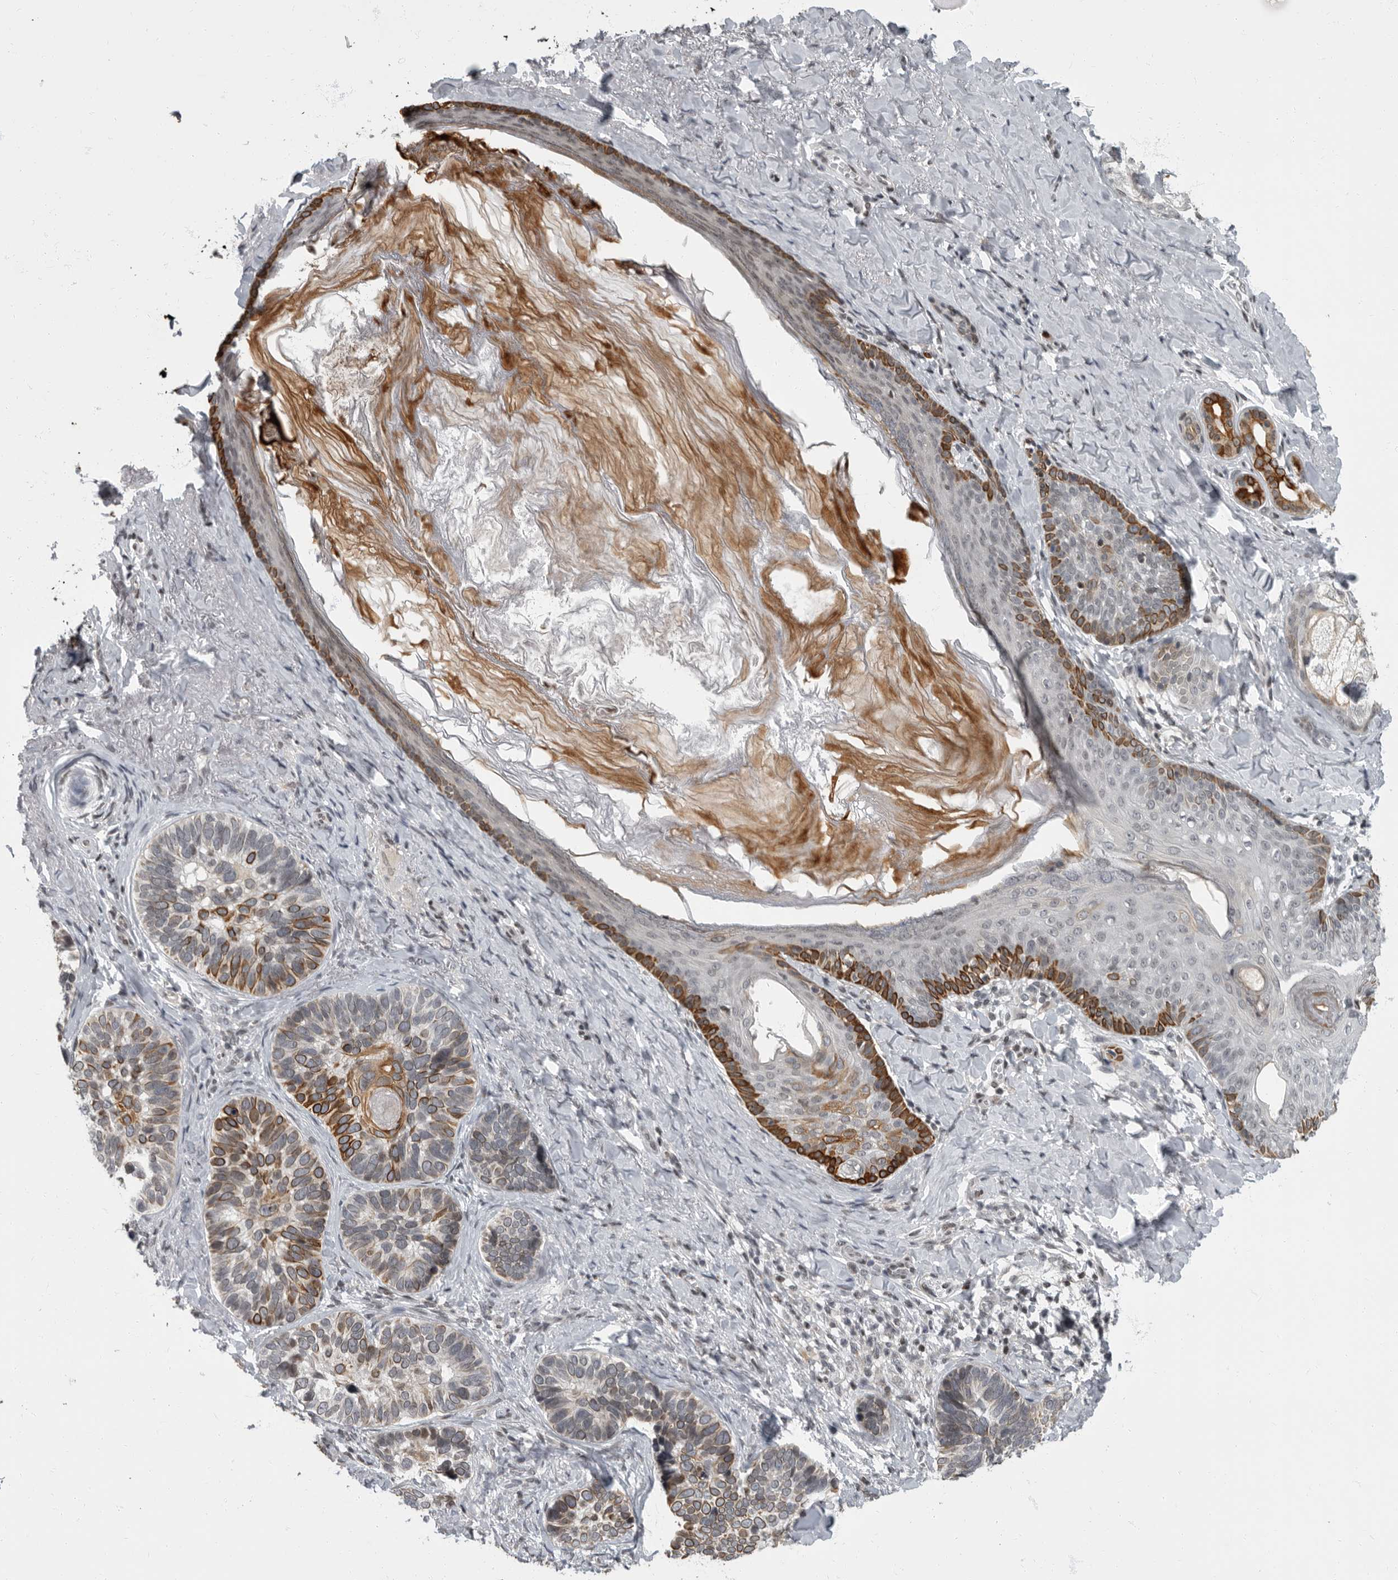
{"staining": {"intensity": "moderate", "quantity": "25%-75%", "location": "cytoplasmic/membranous"}, "tissue": "skin cancer", "cell_type": "Tumor cells", "image_type": "cancer", "snomed": [{"axis": "morphology", "description": "Basal cell carcinoma"}, {"axis": "topography", "description": "Skin"}], "caption": "Immunohistochemical staining of human basal cell carcinoma (skin) shows medium levels of moderate cytoplasmic/membranous positivity in approximately 25%-75% of tumor cells.", "gene": "EVI5", "patient": {"sex": "male", "age": 62}}